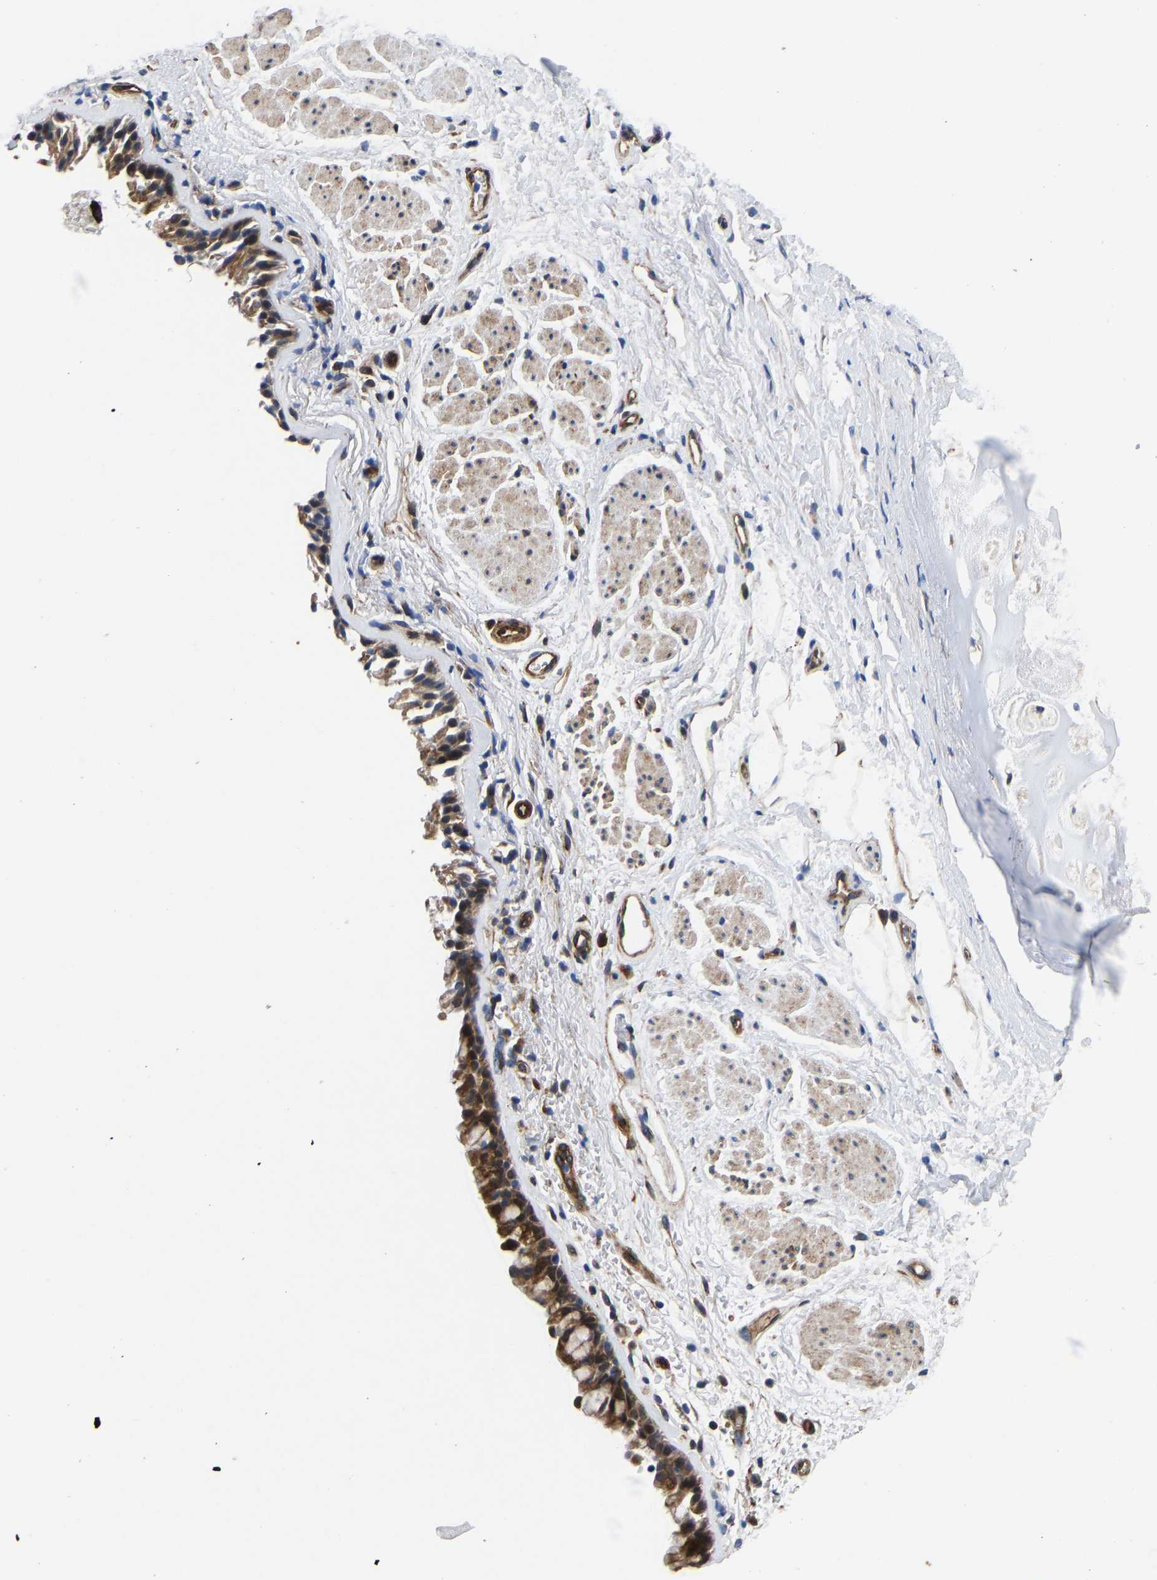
{"staining": {"intensity": "strong", "quantity": ">75%", "location": "cytoplasmic/membranous"}, "tissue": "bronchus", "cell_type": "Respiratory epithelial cells", "image_type": "normal", "snomed": [{"axis": "morphology", "description": "Normal tissue, NOS"}, {"axis": "topography", "description": "Cartilage tissue"}, {"axis": "topography", "description": "Bronchus"}], "caption": "Respiratory epithelial cells demonstrate high levels of strong cytoplasmic/membranous expression in approximately >75% of cells in benign bronchus.", "gene": "TMEM38B", "patient": {"sex": "female", "age": 53}}